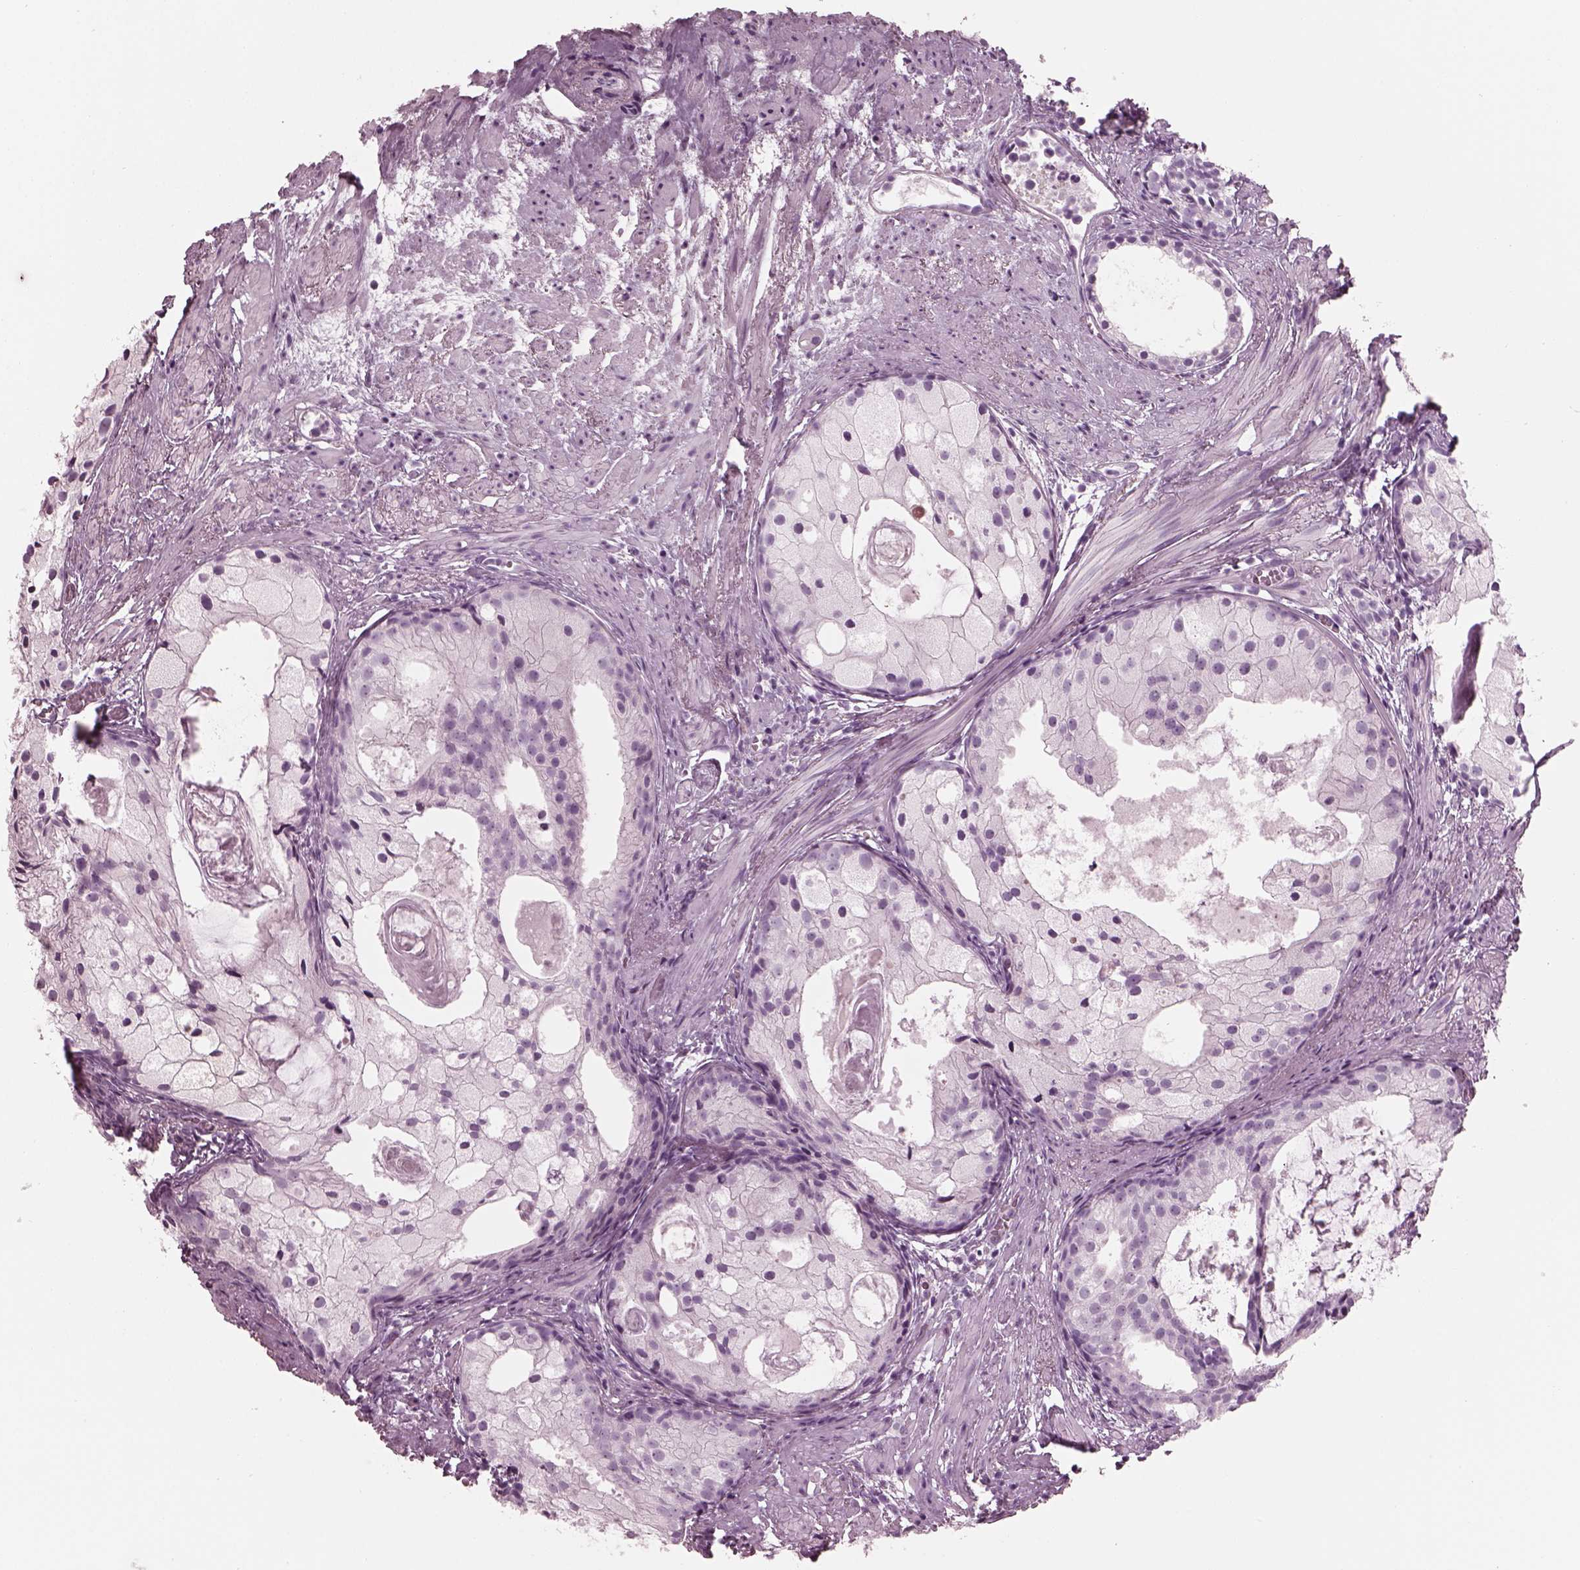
{"staining": {"intensity": "negative", "quantity": "none", "location": "none"}, "tissue": "prostate cancer", "cell_type": "Tumor cells", "image_type": "cancer", "snomed": [{"axis": "morphology", "description": "Adenocarcinoma, High grade"}, {"axis": "topography", "description": "Prostate"}], "caption": "Tumor cells show no significant expression in adenocarcinoma (high-grade) (prostate).", "gene": "HYDIN", "patient": {"sex": "male", "age": 85}}